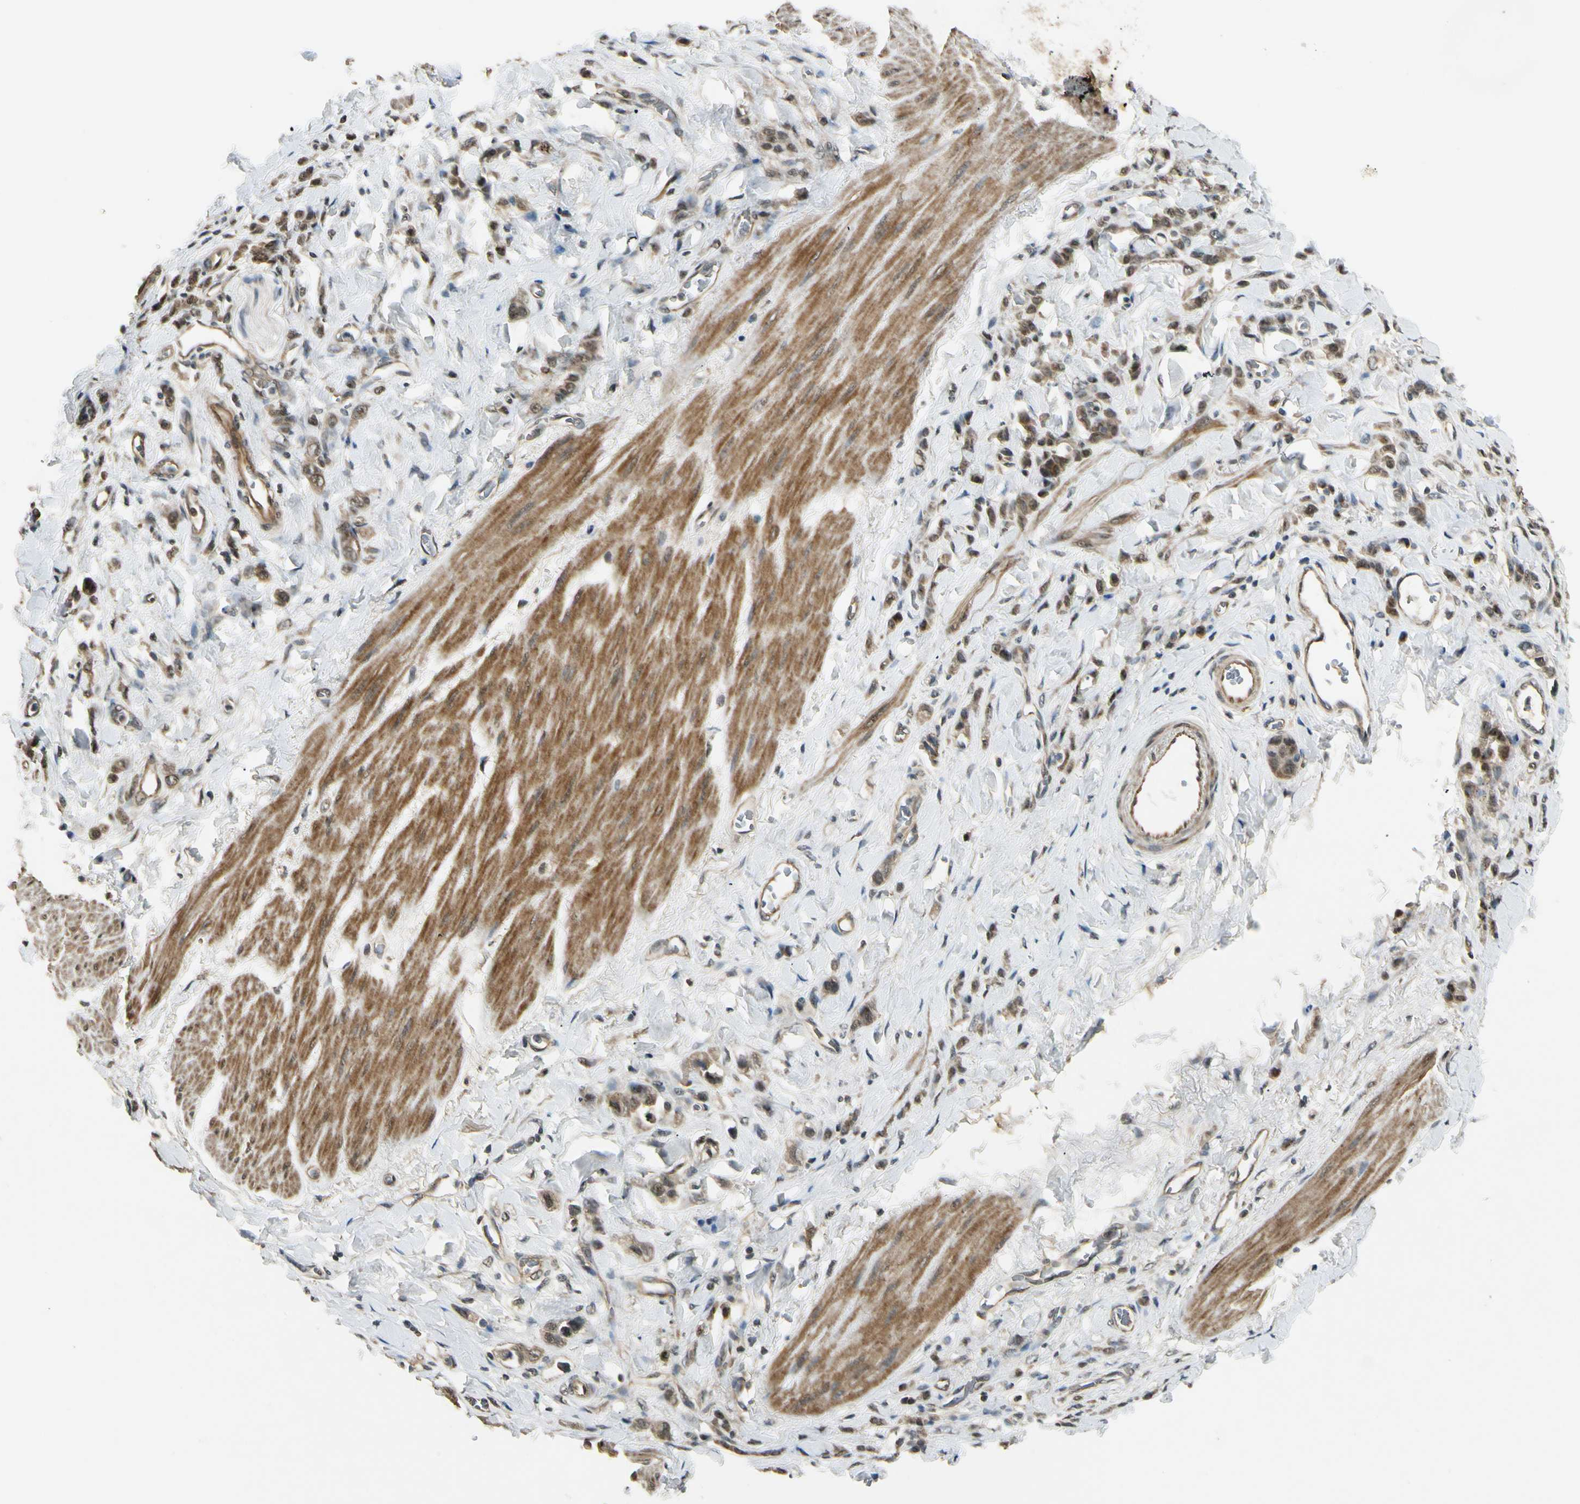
{"staining": {"intensity": "moderate", "quantity": ">75%", "location": "cytoplasmic/membranous"}, "tissue": "stomach cancer", "cell_type": "Tumor cells", "image_type": "cancer", "snomed": [{"axis": "morphology", "description": "Adenocarcinoma, NOS"}, {"axis": "topography", "description": "Stomach"}], "caption": "Protein analysis of stomach adenocarcinoma tissue exhibits moderate cytoplasmic/membranous positivity in approximately >75% of tumor cells. The staining was performed using DAB (3,3'-diaminobenzidine), with brown indicating positive protein expression. Nuclei are stained blue with hematoxylin.", "gene": "MCPH1", "patient": {"sex": "male", "age": 82}}